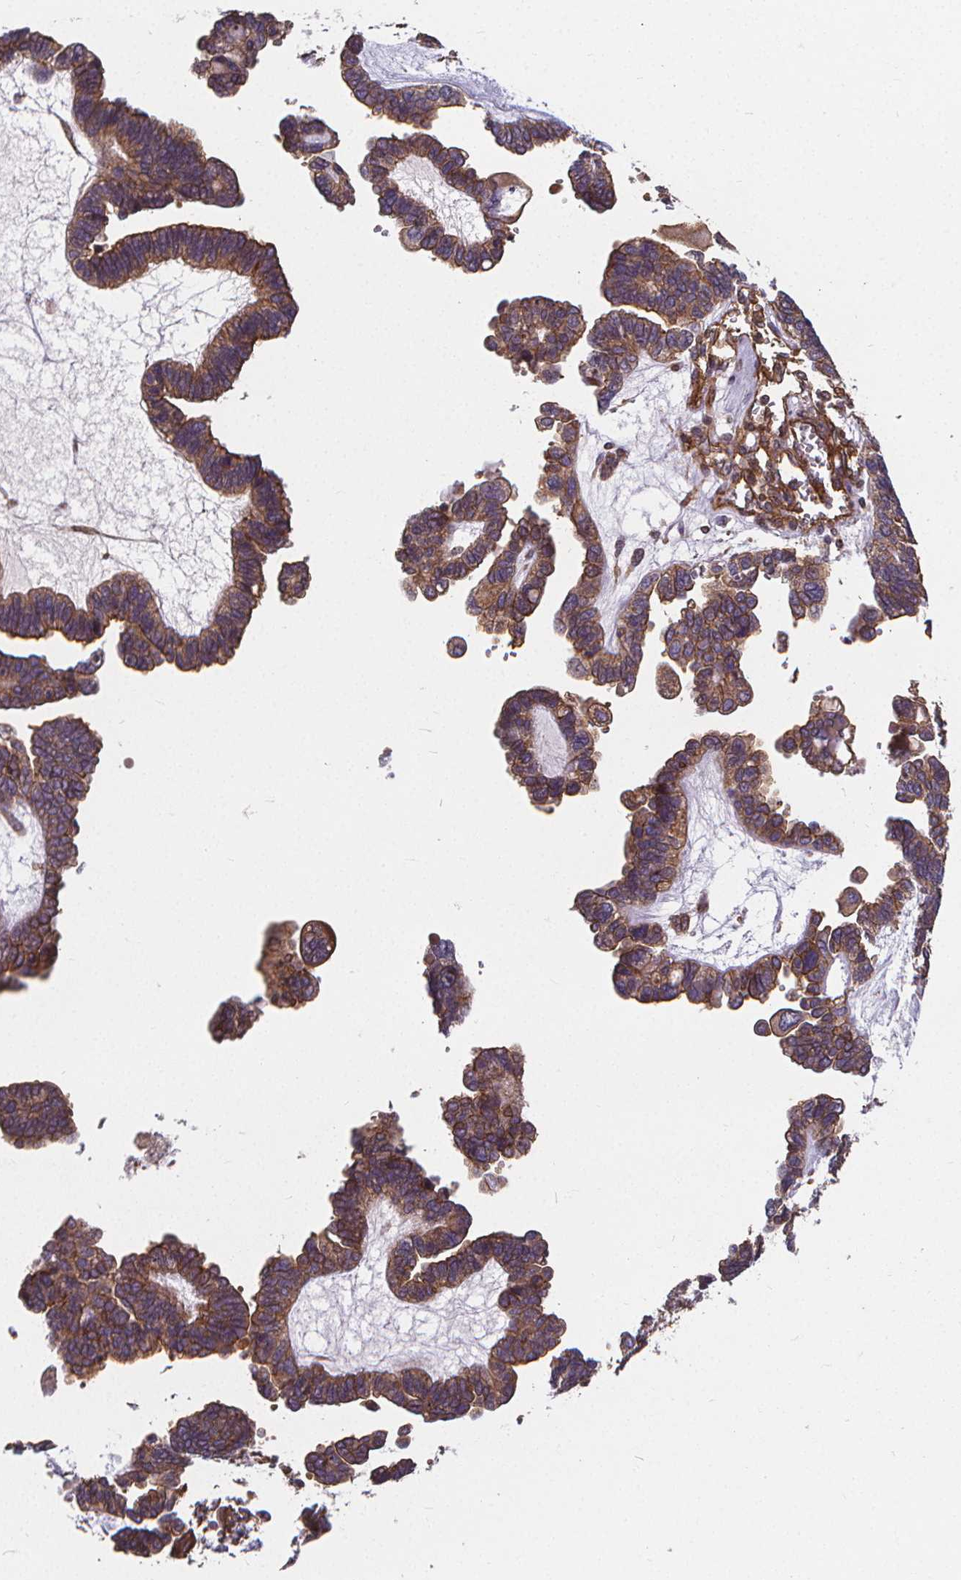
{"staining": {"intensity": "strong", "quantity": ">75%", "location": "cytoplasmic/membranous"}, "tissue": "ovarian cancer", "cell_type": "Tumor cells", "image_type": "cancer", "snomed": [{"axis": "morphology", "description": "Cystadenocarcinoma, serous, NOS"}, {"axis": "topography", "description": "Ovary"}], "caption": "Tumor cells exhibit high levels of strong cytoplasmic/membranous staining in approximately >75% of cells in human serous cystadenocarcinoma (ovarian).", "gene": "CLINT1", "patient": {"sex": "female", "age": 51}}